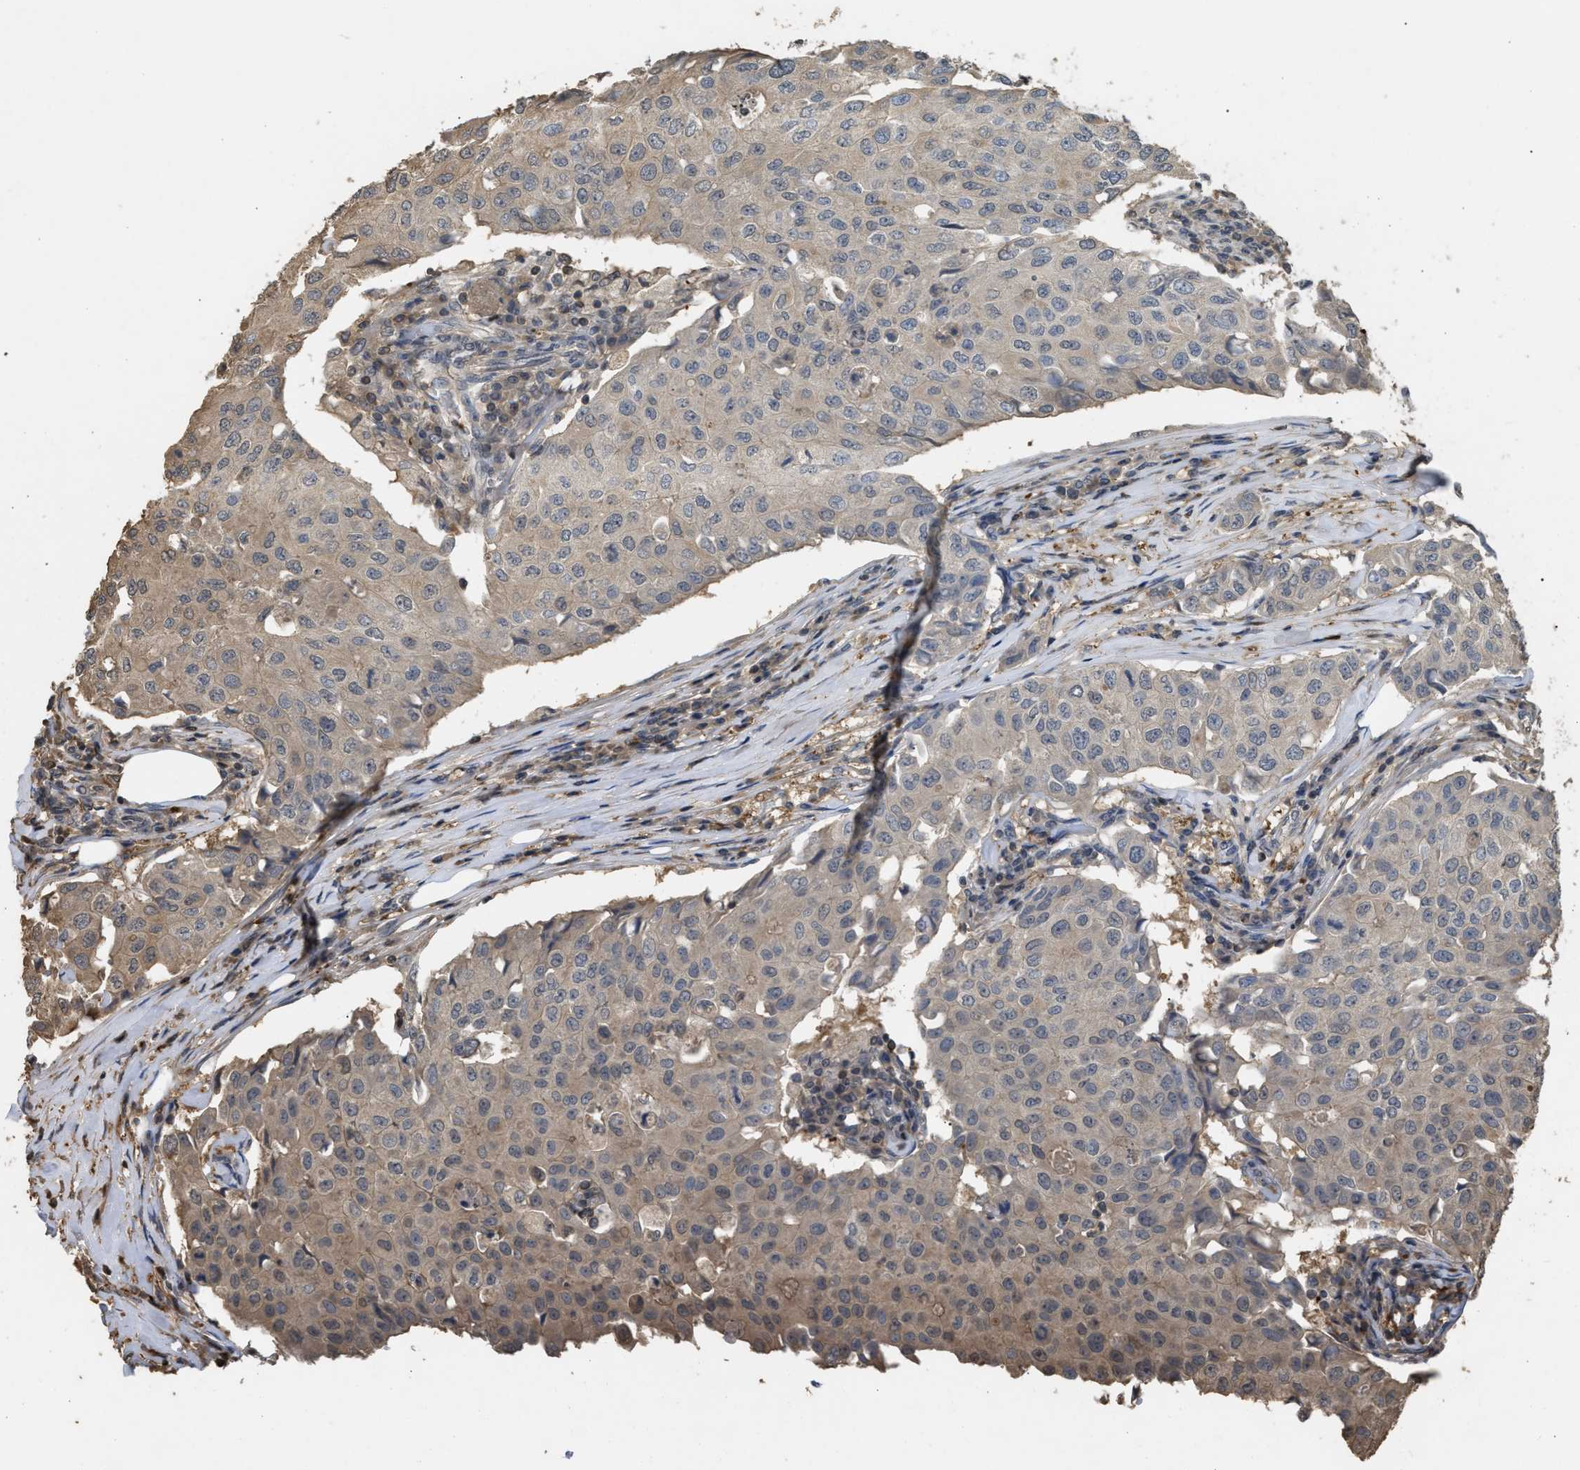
{"staining": {"intensity": "weak", "quantity": "25%-75%", "location": "cytoplasmic/membranous"}, "tissue": "breast cancer", "cell_type": "Tumor cells", "image_type": "cancer", "snomed": [{"axis": "morphology", "description": "Duct carcinoma"}, {"axis": "topography", "description": "Breast"}], "caption": "Breast cancer was stained to show a protein in brown. There is low levels of weak cytoplasmic/membranous expression in approximately 25%-75% of tumor cells. (Stains: DAB (3,3'-diaminobenzidine) in brown, nuclei in blue, Microscopy: brightfield microscopy at high magnification).", "gene": "ARHGDIA", "patient": {"sex": "female", "age": 80}}